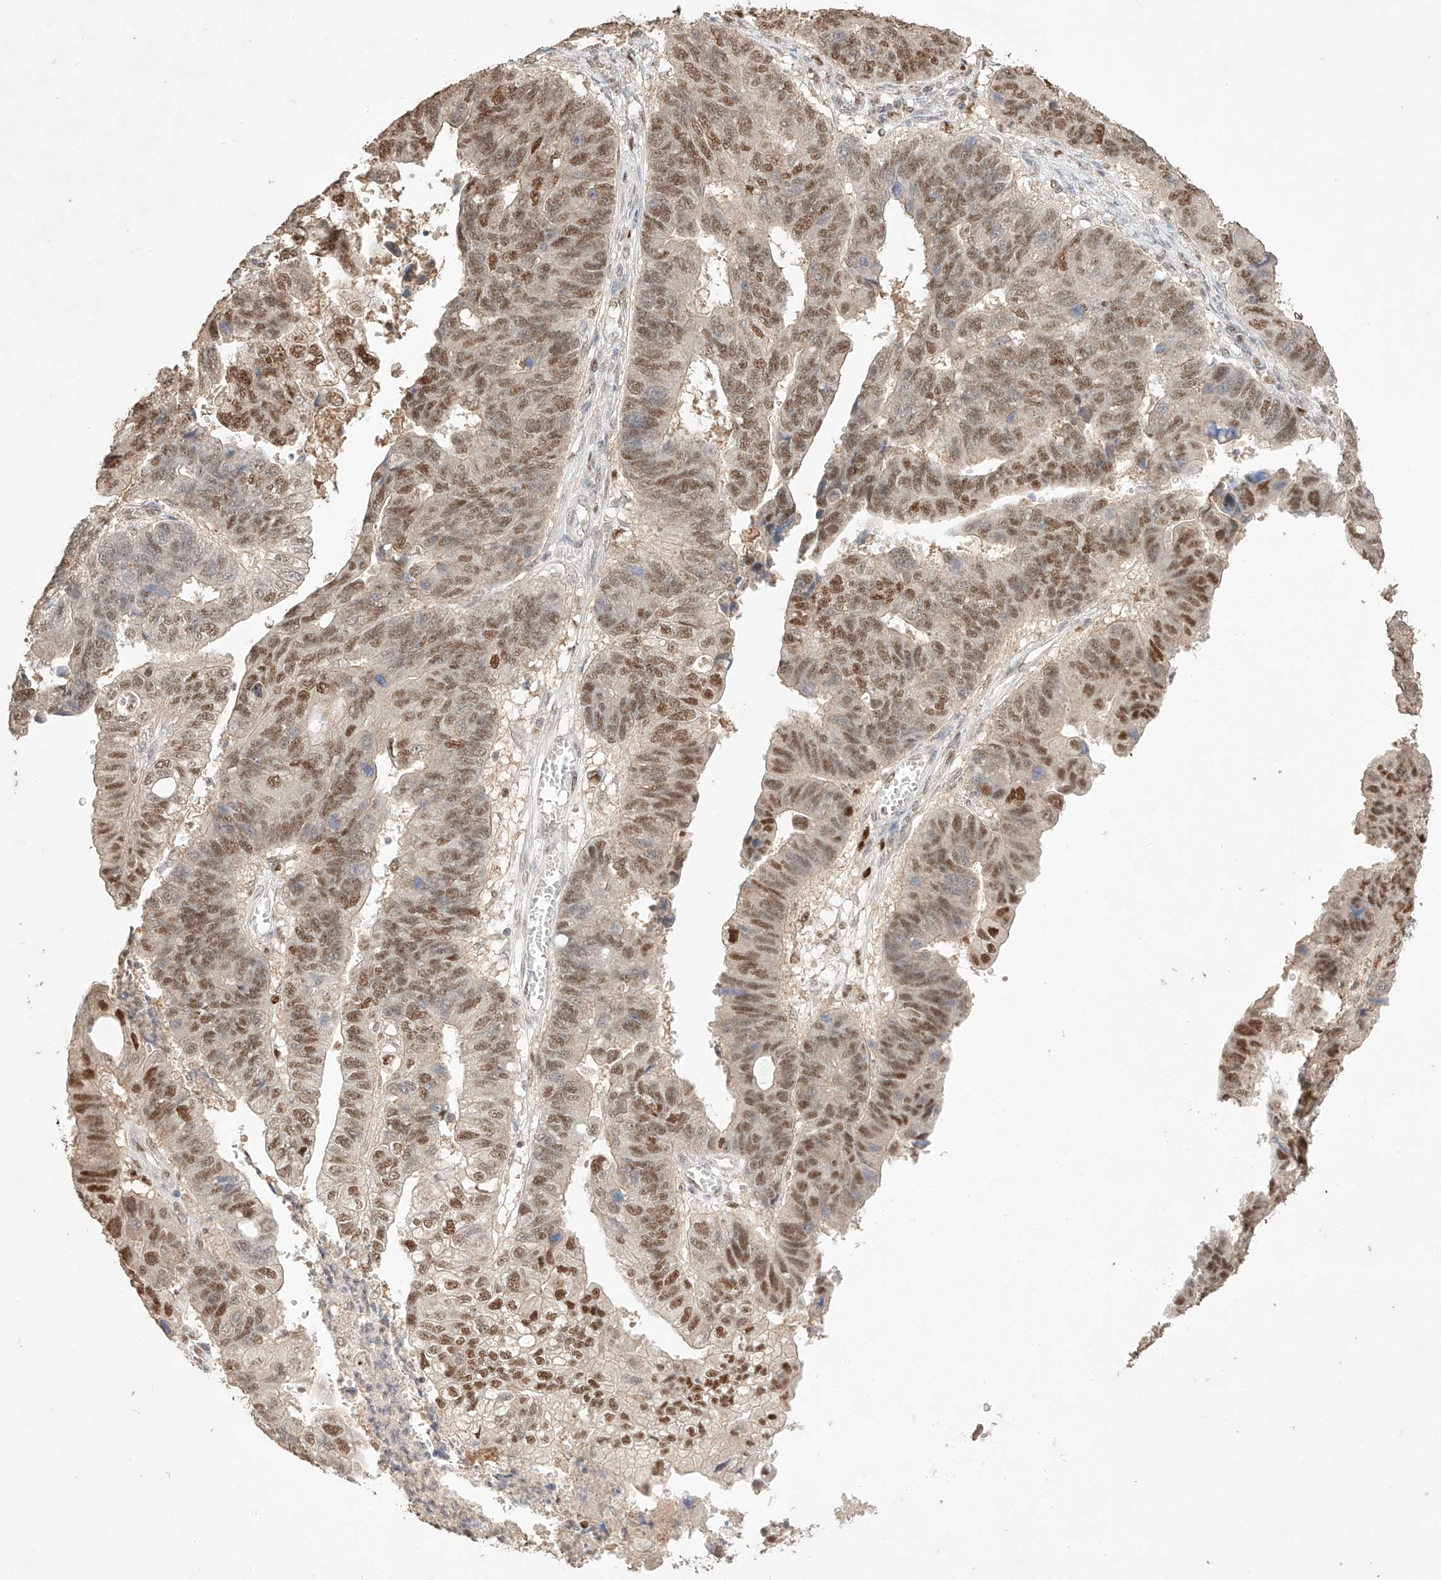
{"staining": {"intensity": "moderate", "quantity": ">75%", "location": "nuclear"}, "tissue": "stomach cancer", "cell_type": "Tumor cells", "image_type": "cancer", "snomed": [{"axis": "morphology", "description": "Adenocarcinoma, NOS"}, {"axis": "topography", "description": "Stomach"}], "caption": "DAB (3,3'-diaminobenzidine) immunohistochemical staining of stomach adenocarcinoma shows moderate nuclear protein staining in about >75% of tumor cells.", "gene": "APIP", "patient": {"sex": "male", "age": 59}}